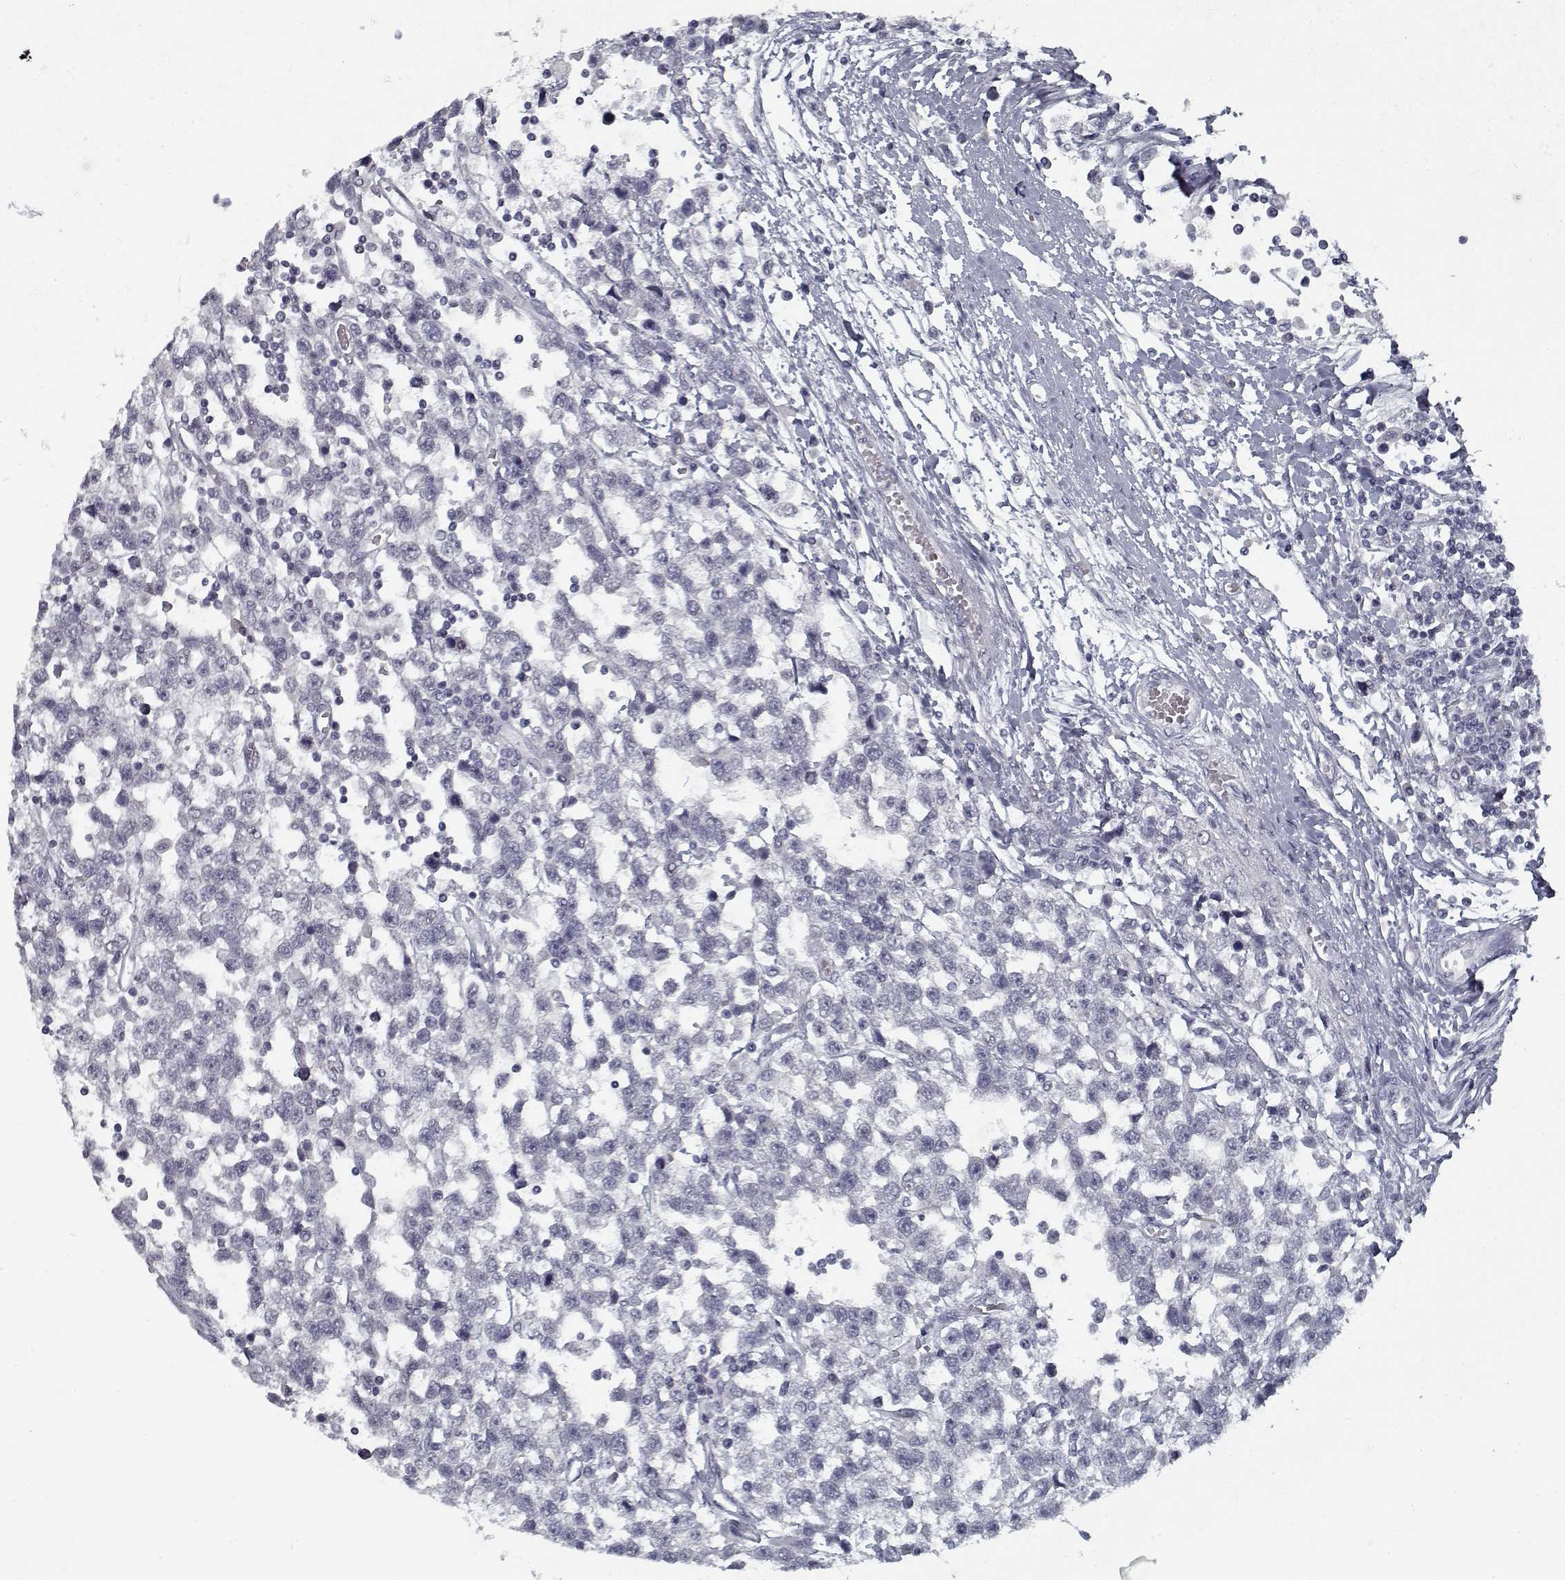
{"staining": {"intensity": "negative", "quantity": "none", "location": "none"}, "tissue": "testis cancer", "cell_type": "Tumor cells", "image_type": "cancer", "snomed": [{"axis": "morphology", "description": "Seminoma, NOS"}, {"axis": "topography", "description": "Testis"}], "caption": "The photomicrograph demonstrates no significant expression in tumor cells of seminoma (testis). (DAB immunohistochemistry (IHC), high magnification).", "gene": "GAD2", "patient": {"sex": "male", "age": 34}}